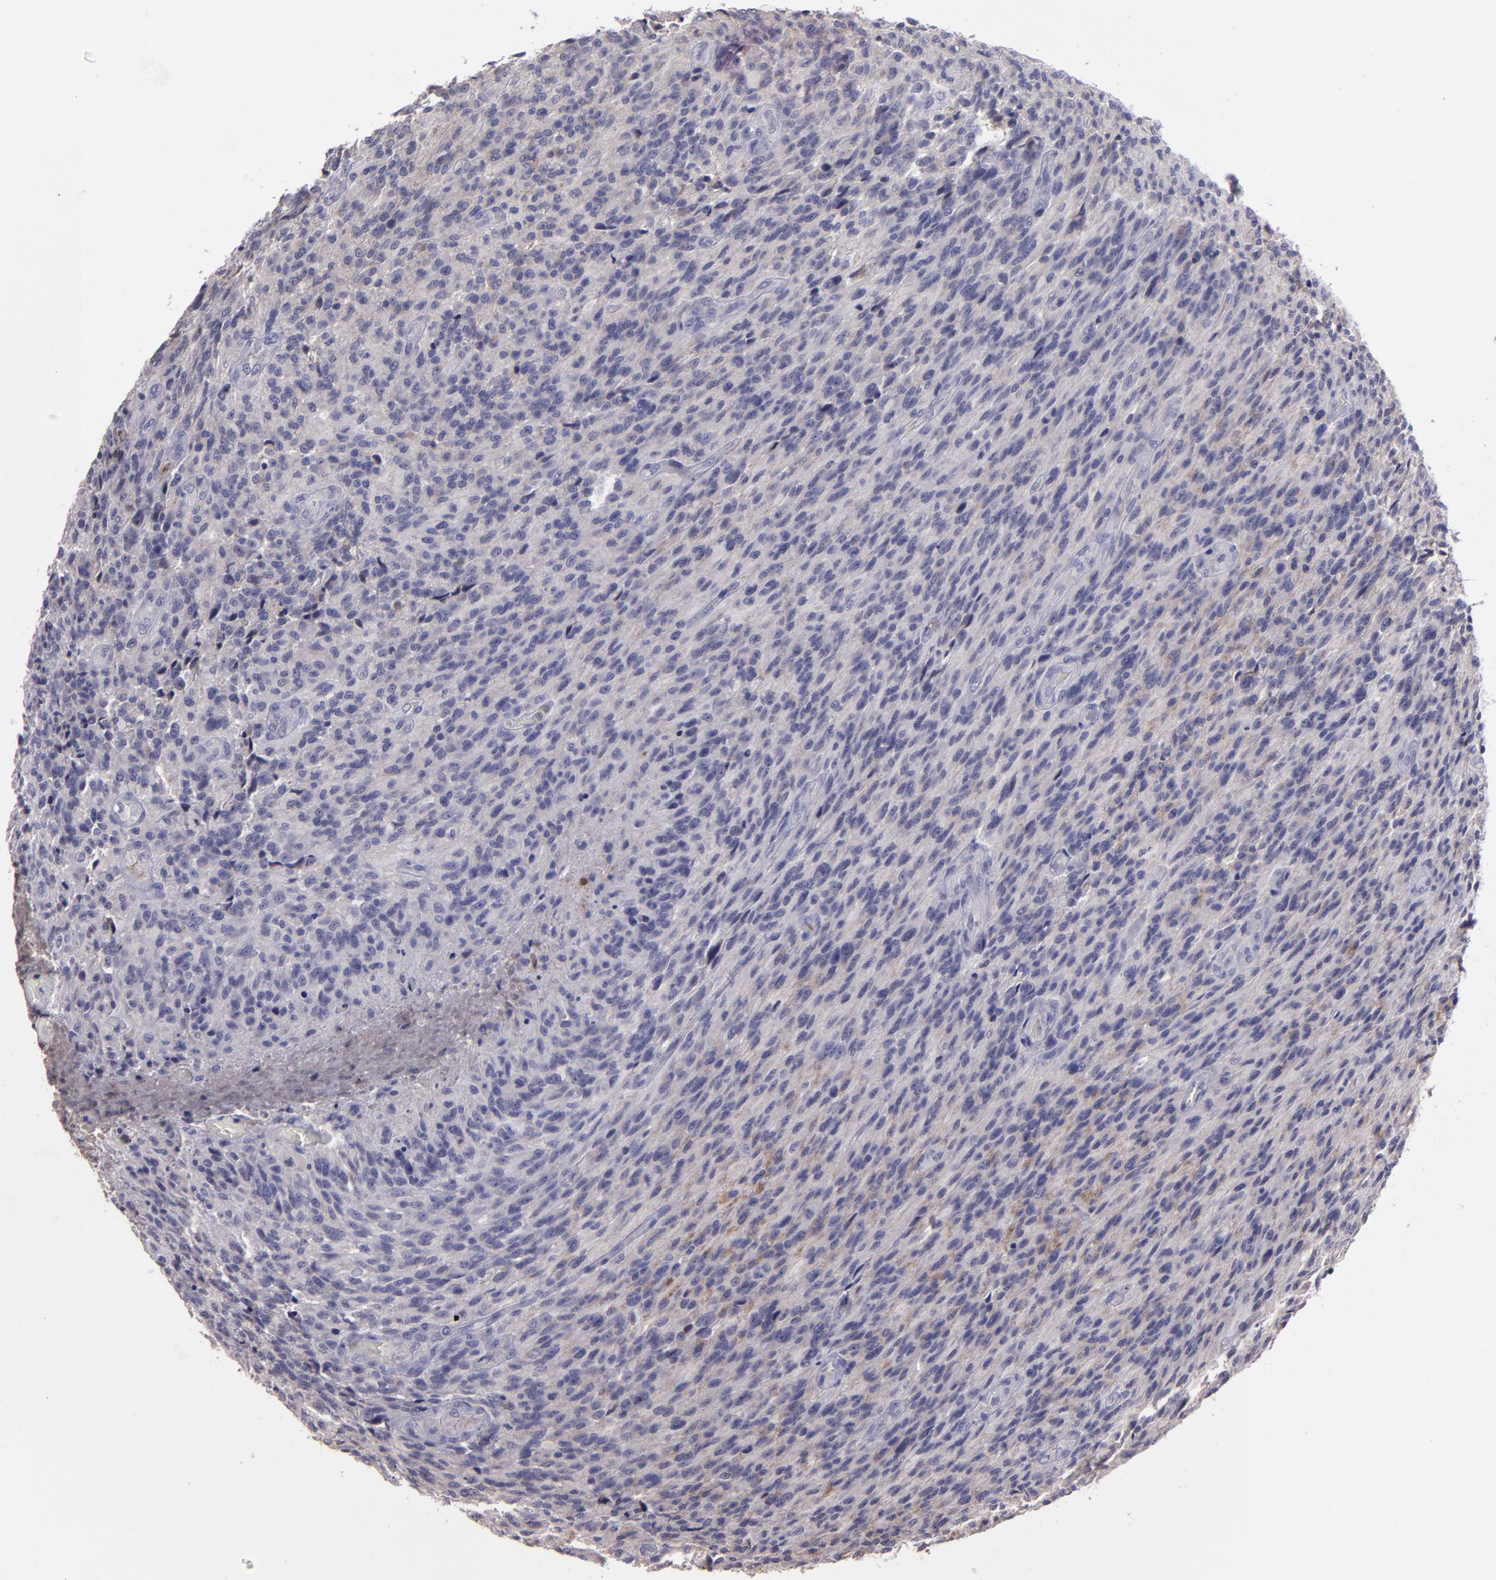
{"staining": {"intensity": "negative", "quantity": "none", "location": "none"}, "tissue": "glioma", "cell_type": "Tumor cells", "image_type": "cancer", "snomed": [{"axis": "morphology", "description": "Normal tissue, NOS"}, {"axis": "morphology", "description": "Glioma, malignant, High grade"}, {"axis": "topography", "description": "Cerebral cortex"}], "caption": "Tumor cells are negative for protein expression in human glioma.", "gene": "MASP1", "patient": {"sex": "male", "age": 56}}